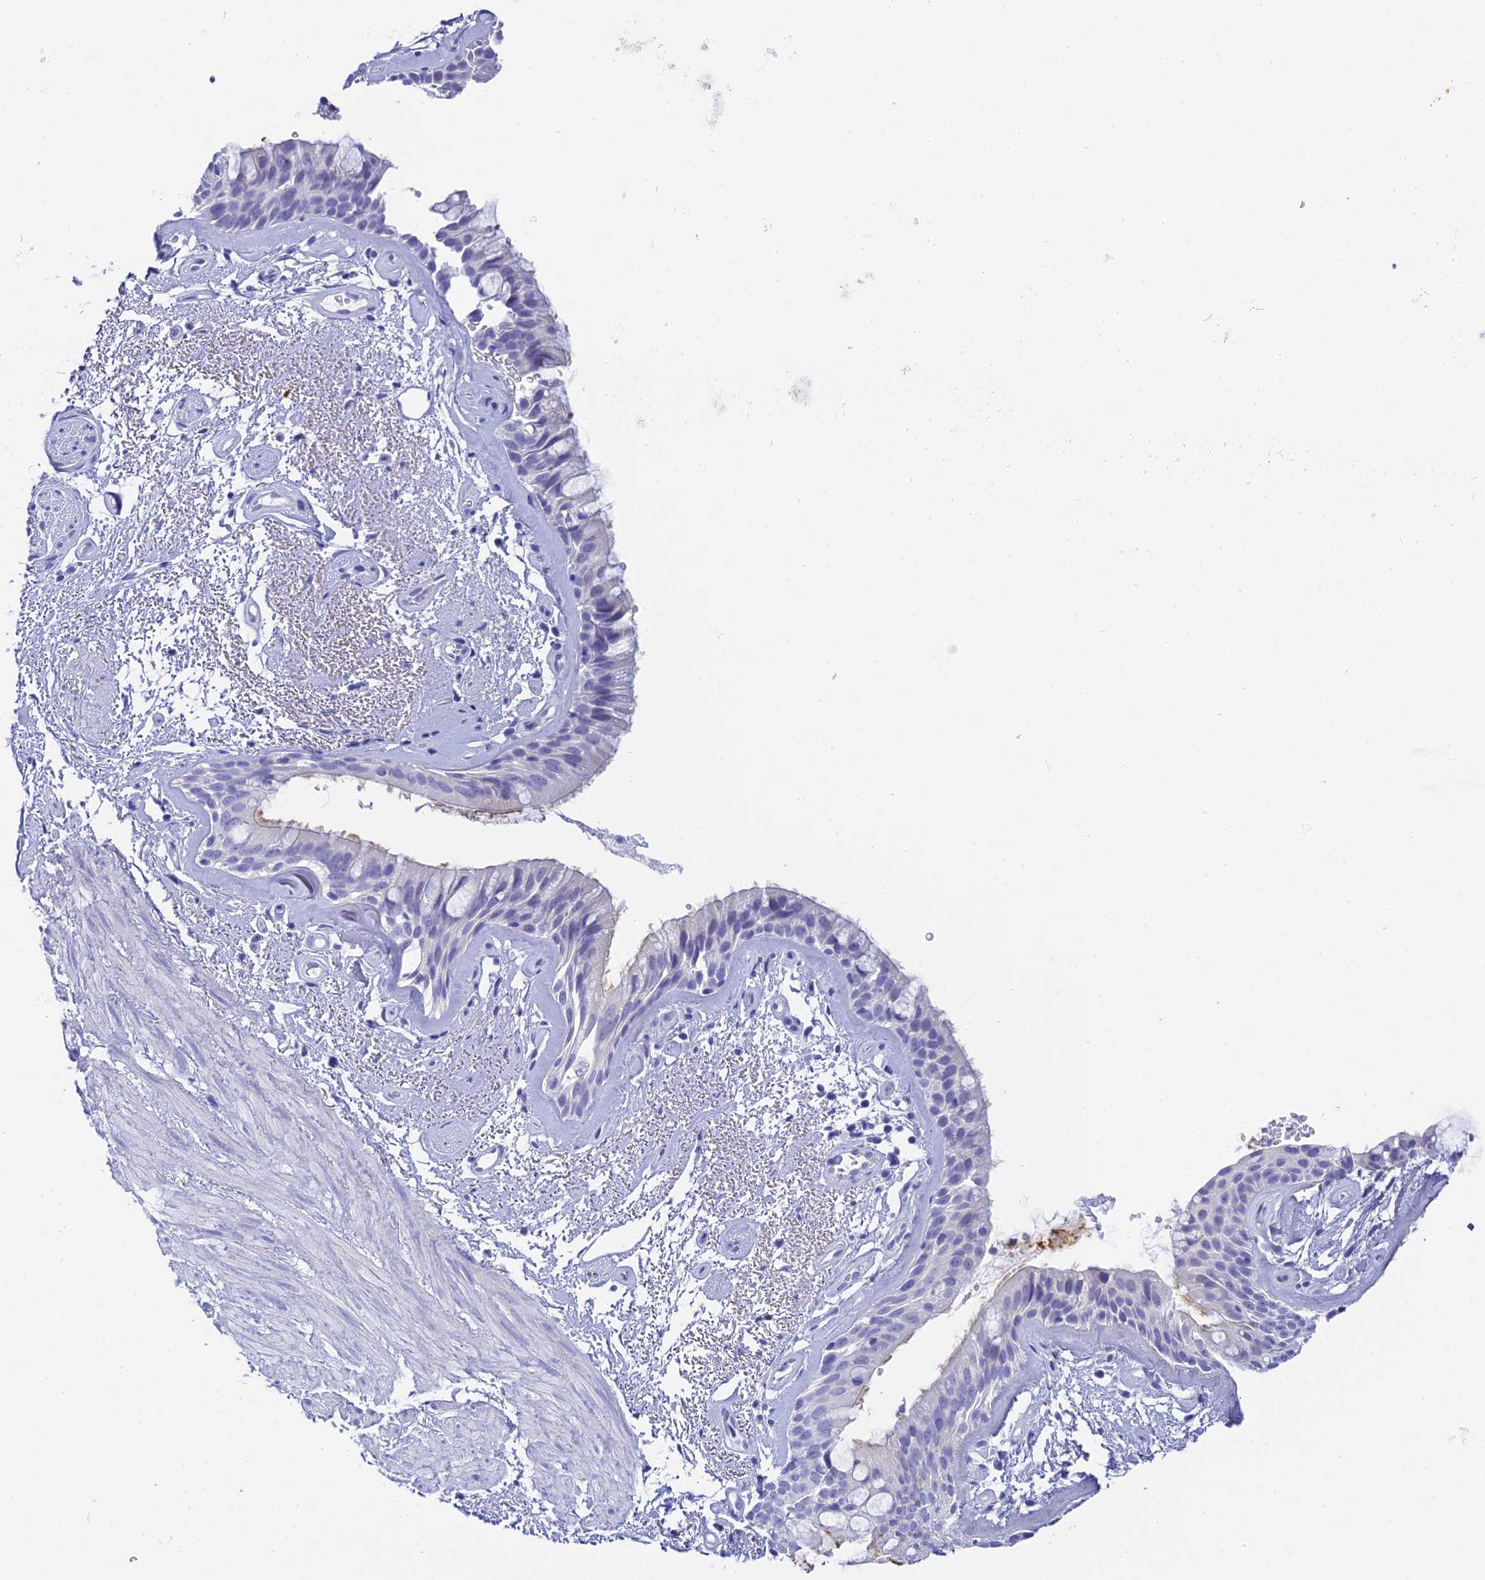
{"staining": {"intensity": "moderate", "quantity": "<25%", "location": "cytoplasmic/membranous"}, "tissue": "bronchus", "cell_type": "Respiratory epithelial cells", "image_type": "normal", "snomed": [{"axis": "morphology", "description": "Normal tissue, NOS"}, {"axis": "topography", "description": "Cartilage tissue"}, {"axis": "topography", "description": "Bronchus"}], "caption": "A photomicrograph showing moderate cytoplasmic/membranous expression in about <25% of respiratory epithelial cells in benign bronchus, as visualized by brown immunohistochemical staining.", "gene": "C12orf29", "patient": {"sex": "female", "age": 66}}